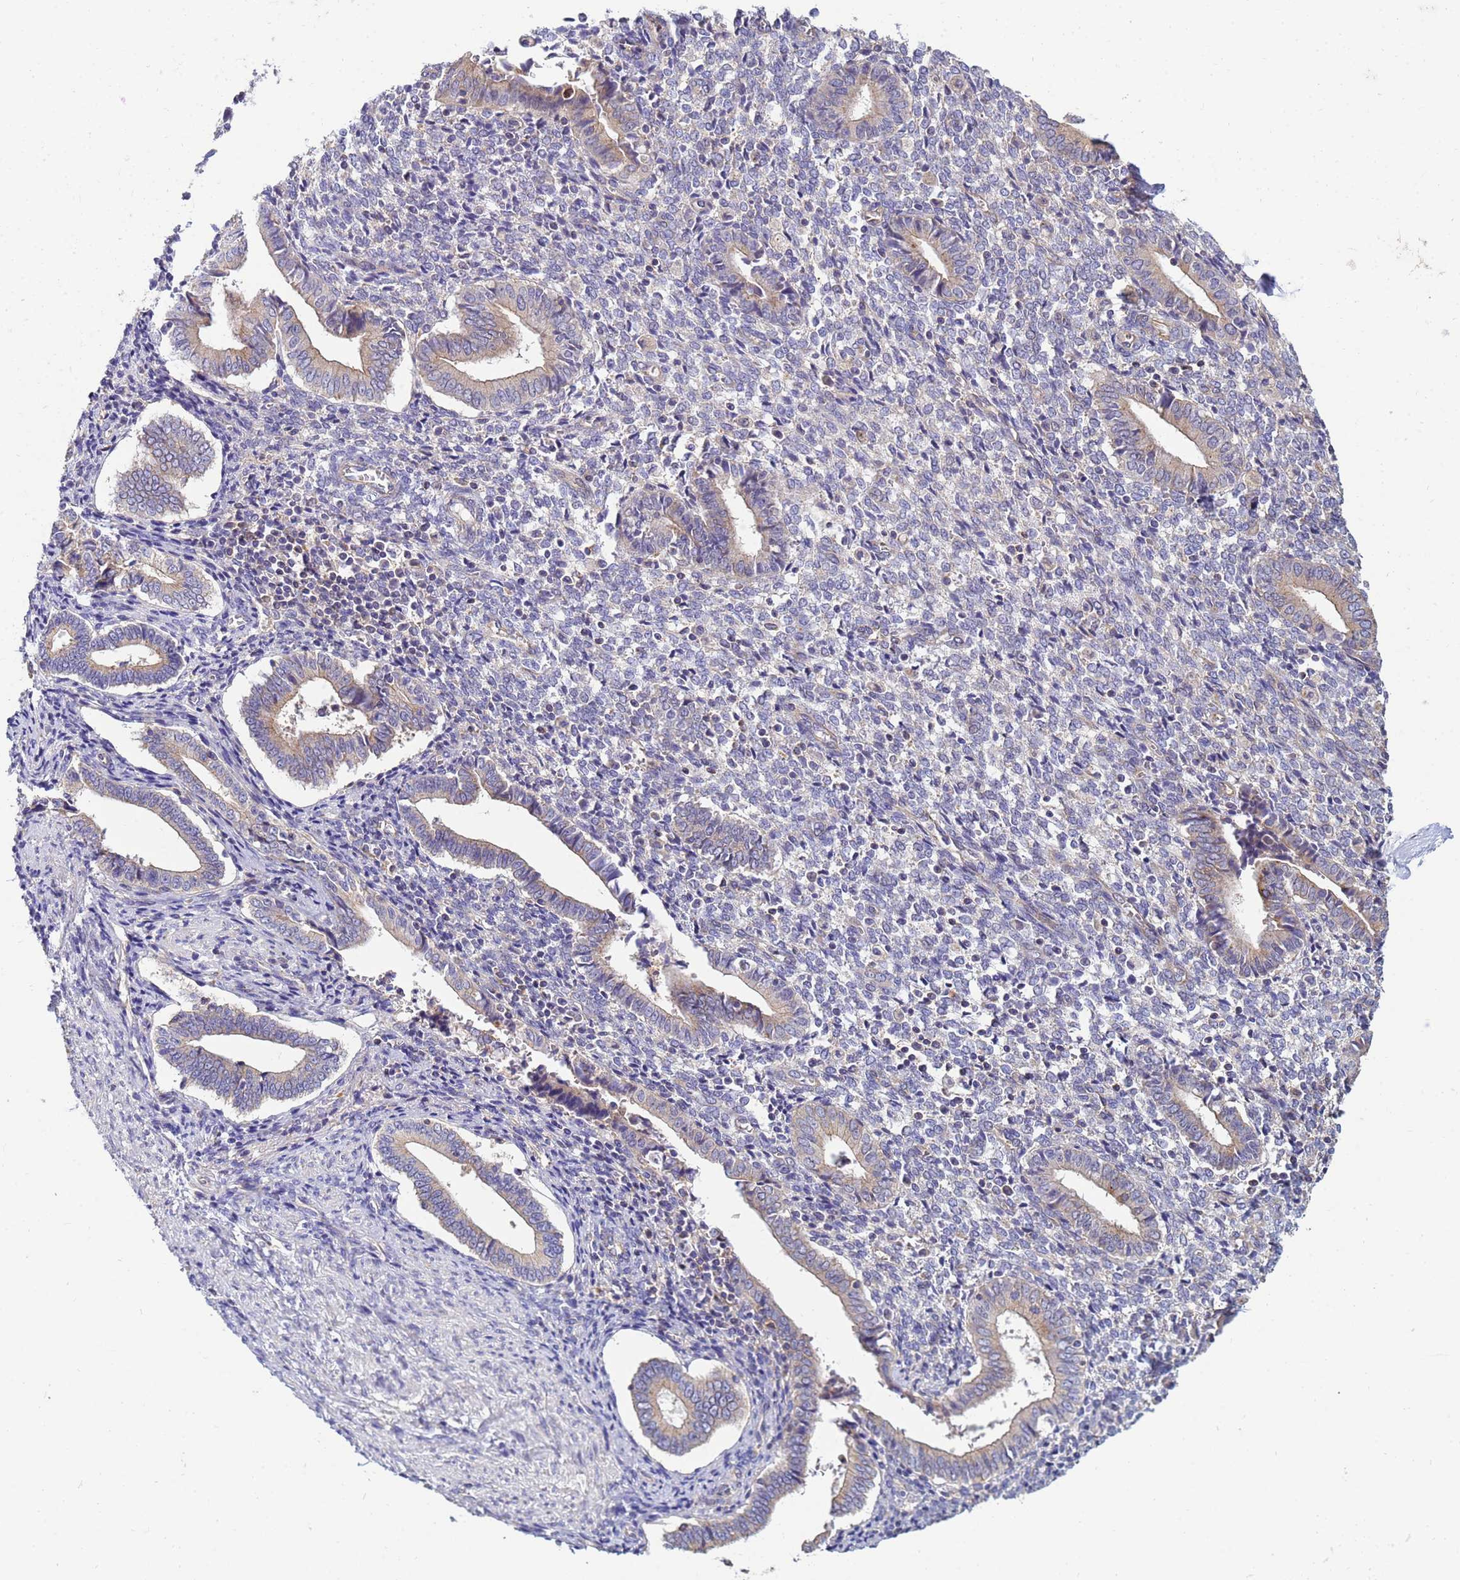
{"staining": {"intensity": "negative", "quantity": "none", "location": "none"}, "tissue": "endometrium", "cell_type": "Cells in endometrial stroma", "image_type": "normal", "snomed": [{"axis": "morphology", "description": "Normal tissue, NOS"}, {"axis": "topography", "description": "Other"}, {"axis": "topography", "description": "Endometrium"}], "caption": "Endometrium stained for a protein using immunohistochemistry (IHC) reveals no expression cells in endometrial stroma.", "gene": "CDC34", "patient": {"sex": "female", "age": 44}}